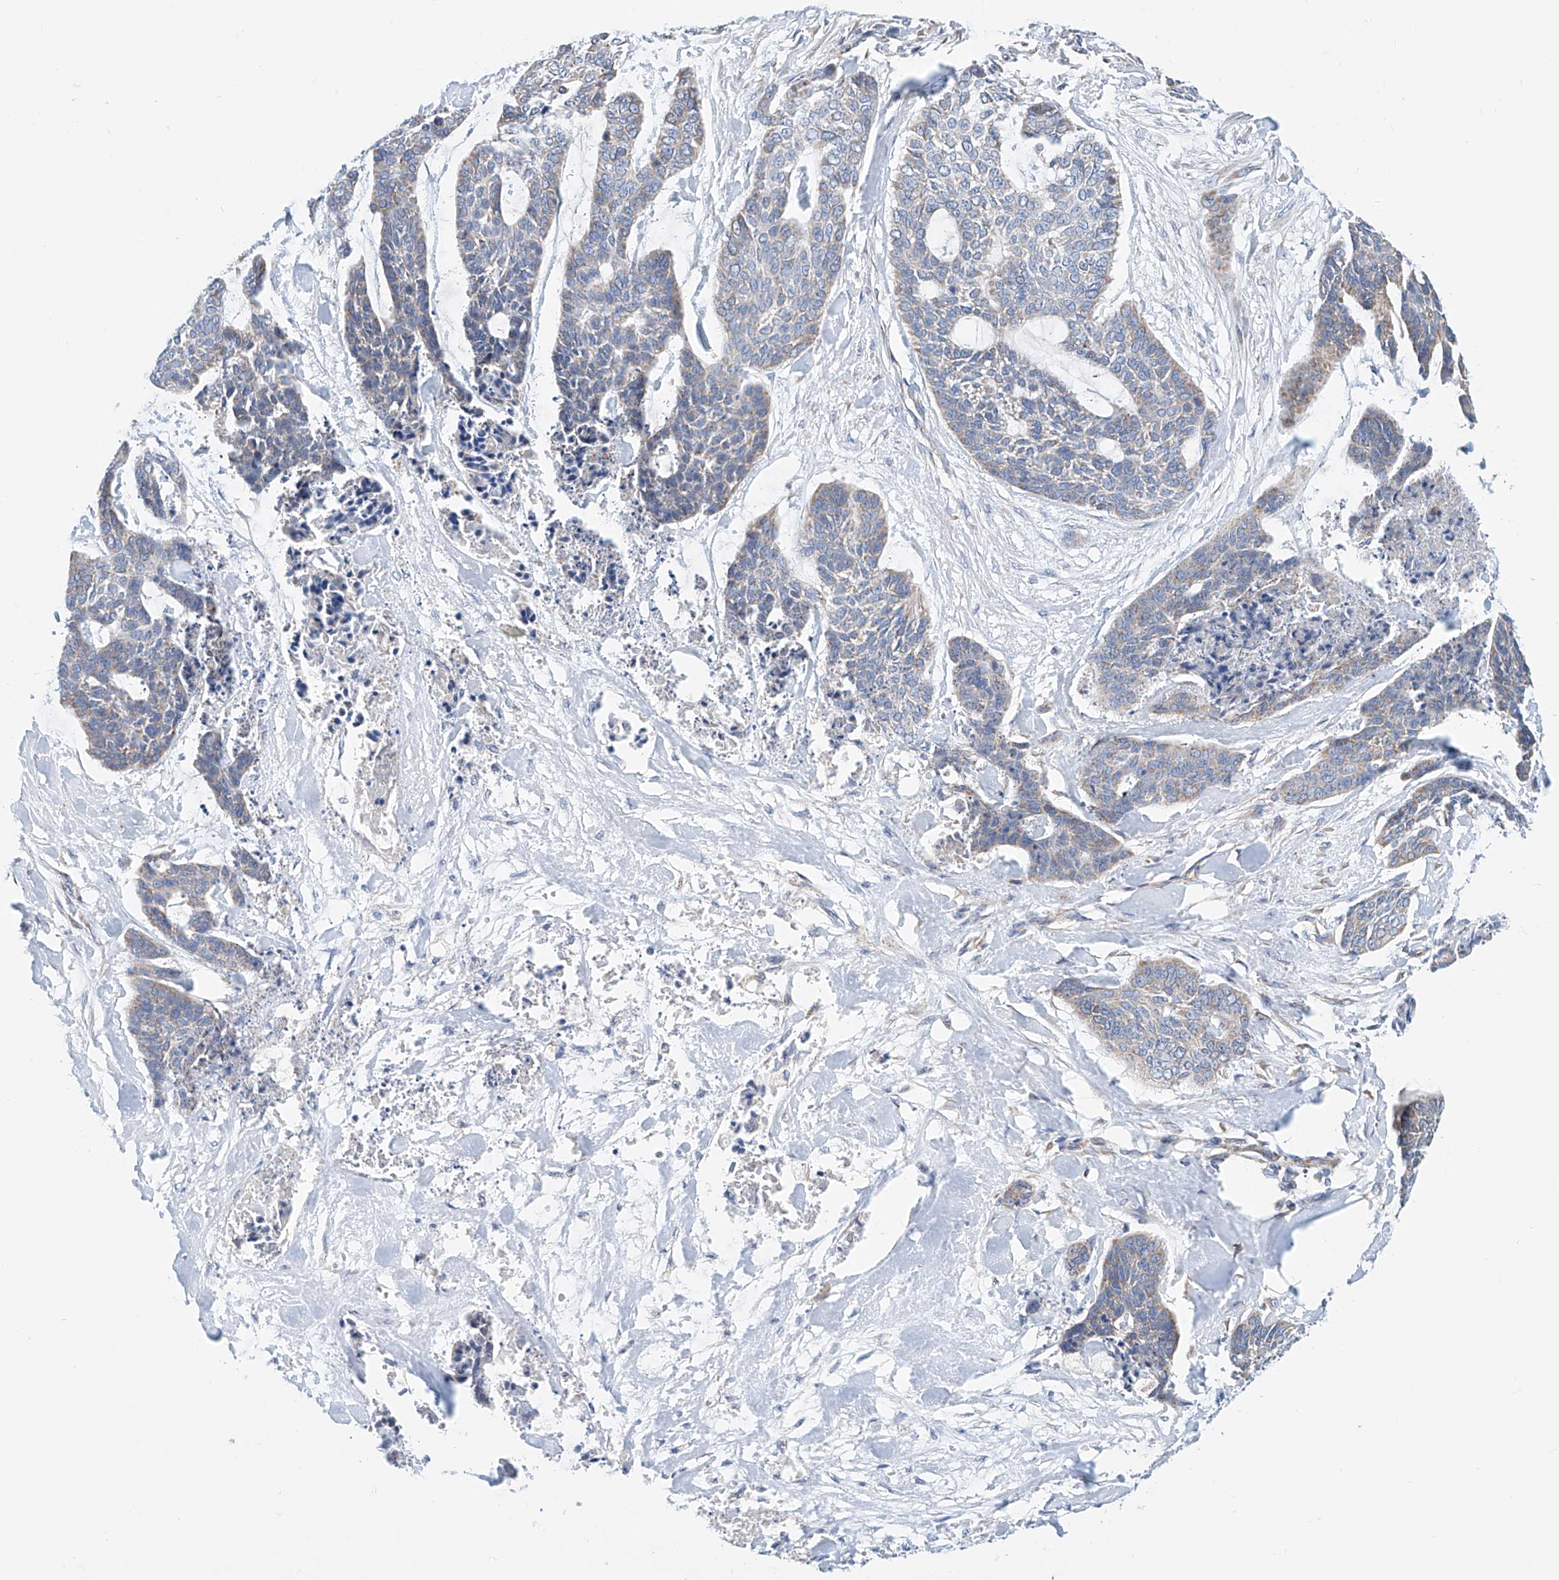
{"staining": {"intensity": "negative", "quantity": "none", "location": "none"}, "tissue": "skin cancer", "cell_type": "Tumor cells", "image_type": "cancer", "snomed": [{"axis": "morphology", "description": "Basal cell carcinoma"}, {"axis": "topography", "description": "Skin"}], "caption": "A histopathology image of skin cancer stained for a protein demonstrates no brown staining in tumor cells. (DAB IHC, high magnification).", "gene": "MAD2L1", "patient": {"sex": "female", "age": 64}}